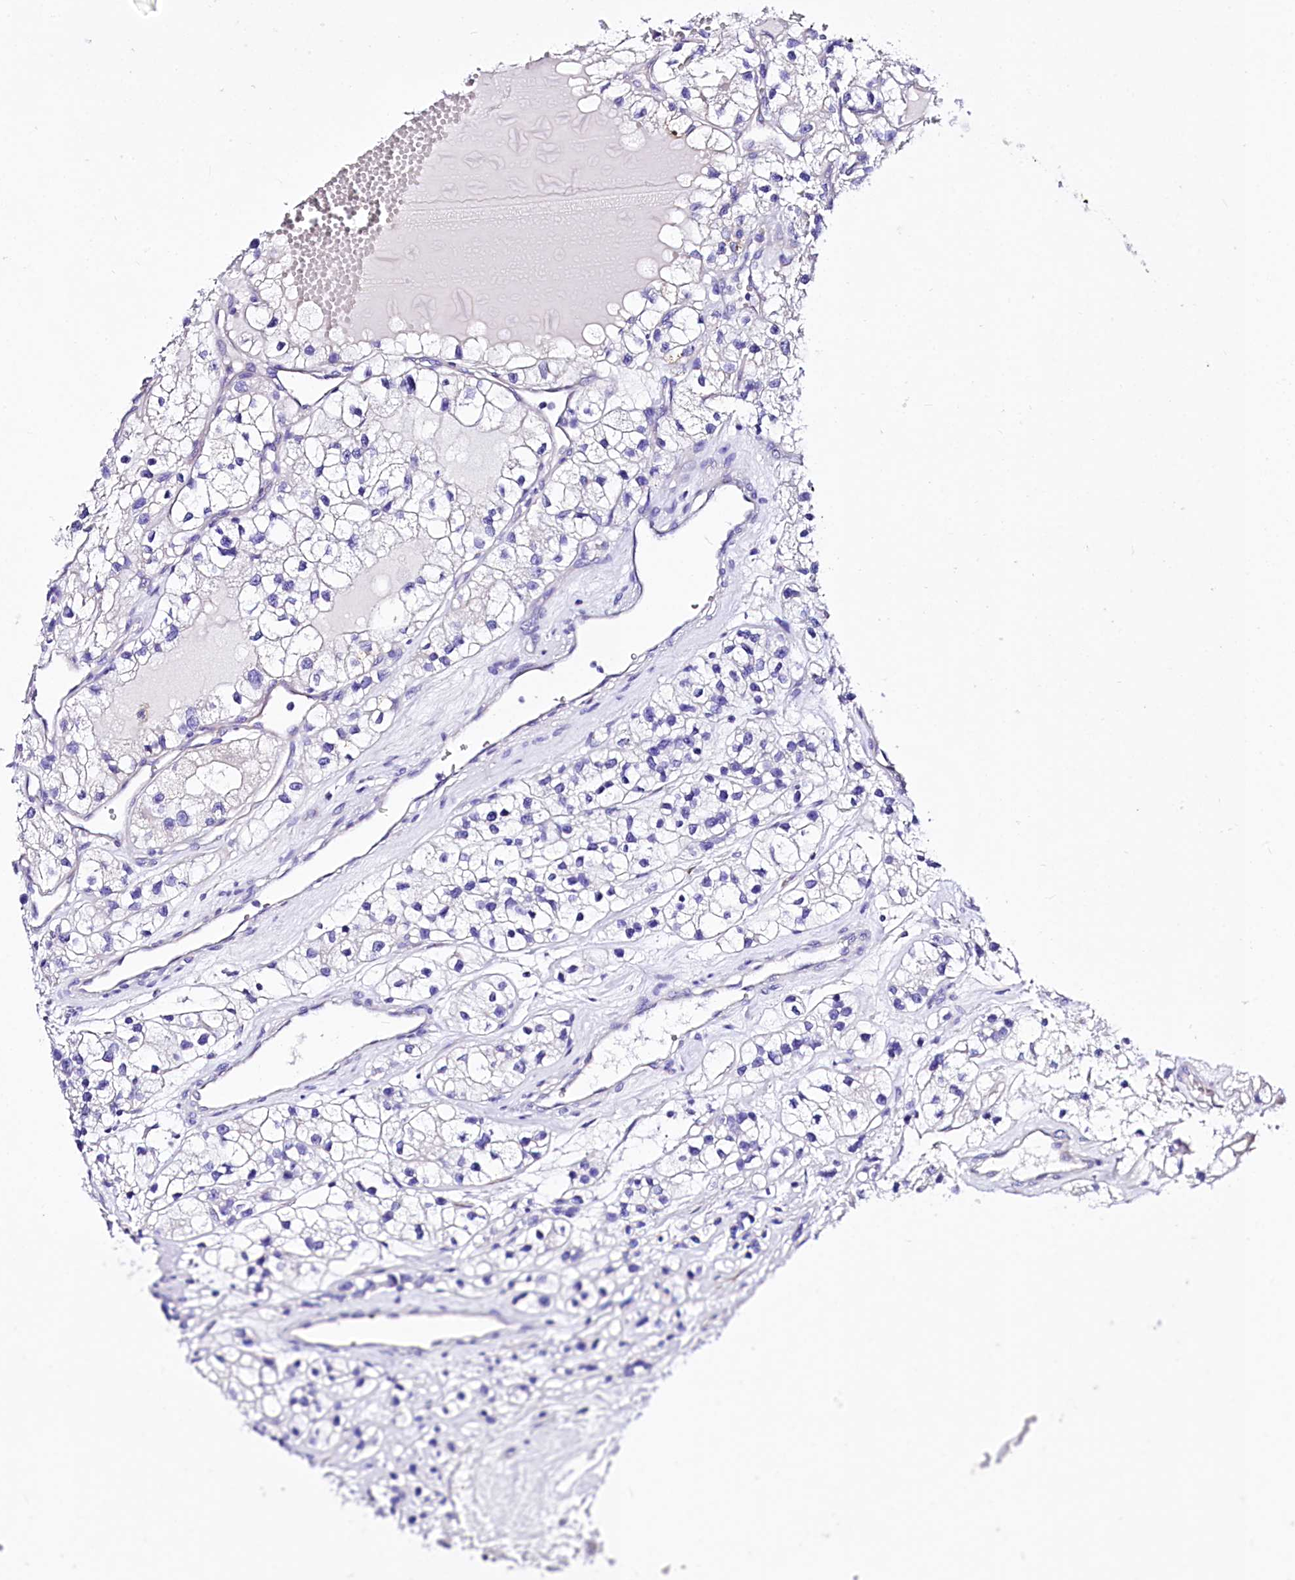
{"staining": {"intensity": "negative", "quantity": "none", "location": "none"}, "tissue": "renal cancer", "cell_type": "Tumor cells", "image_type": "cancer", "snomed": [{"axis": "morphology", "description": "Adenocarcinoma, NOS"}, {"axis": "topography", "description": "Kidney"}], "caption": "DAB immunohistochemical staining of human renal cancer displays no significant positivity in tumor cells.", "gene": "A2ML1", "patient": {"sex": "female", "age": 57}}